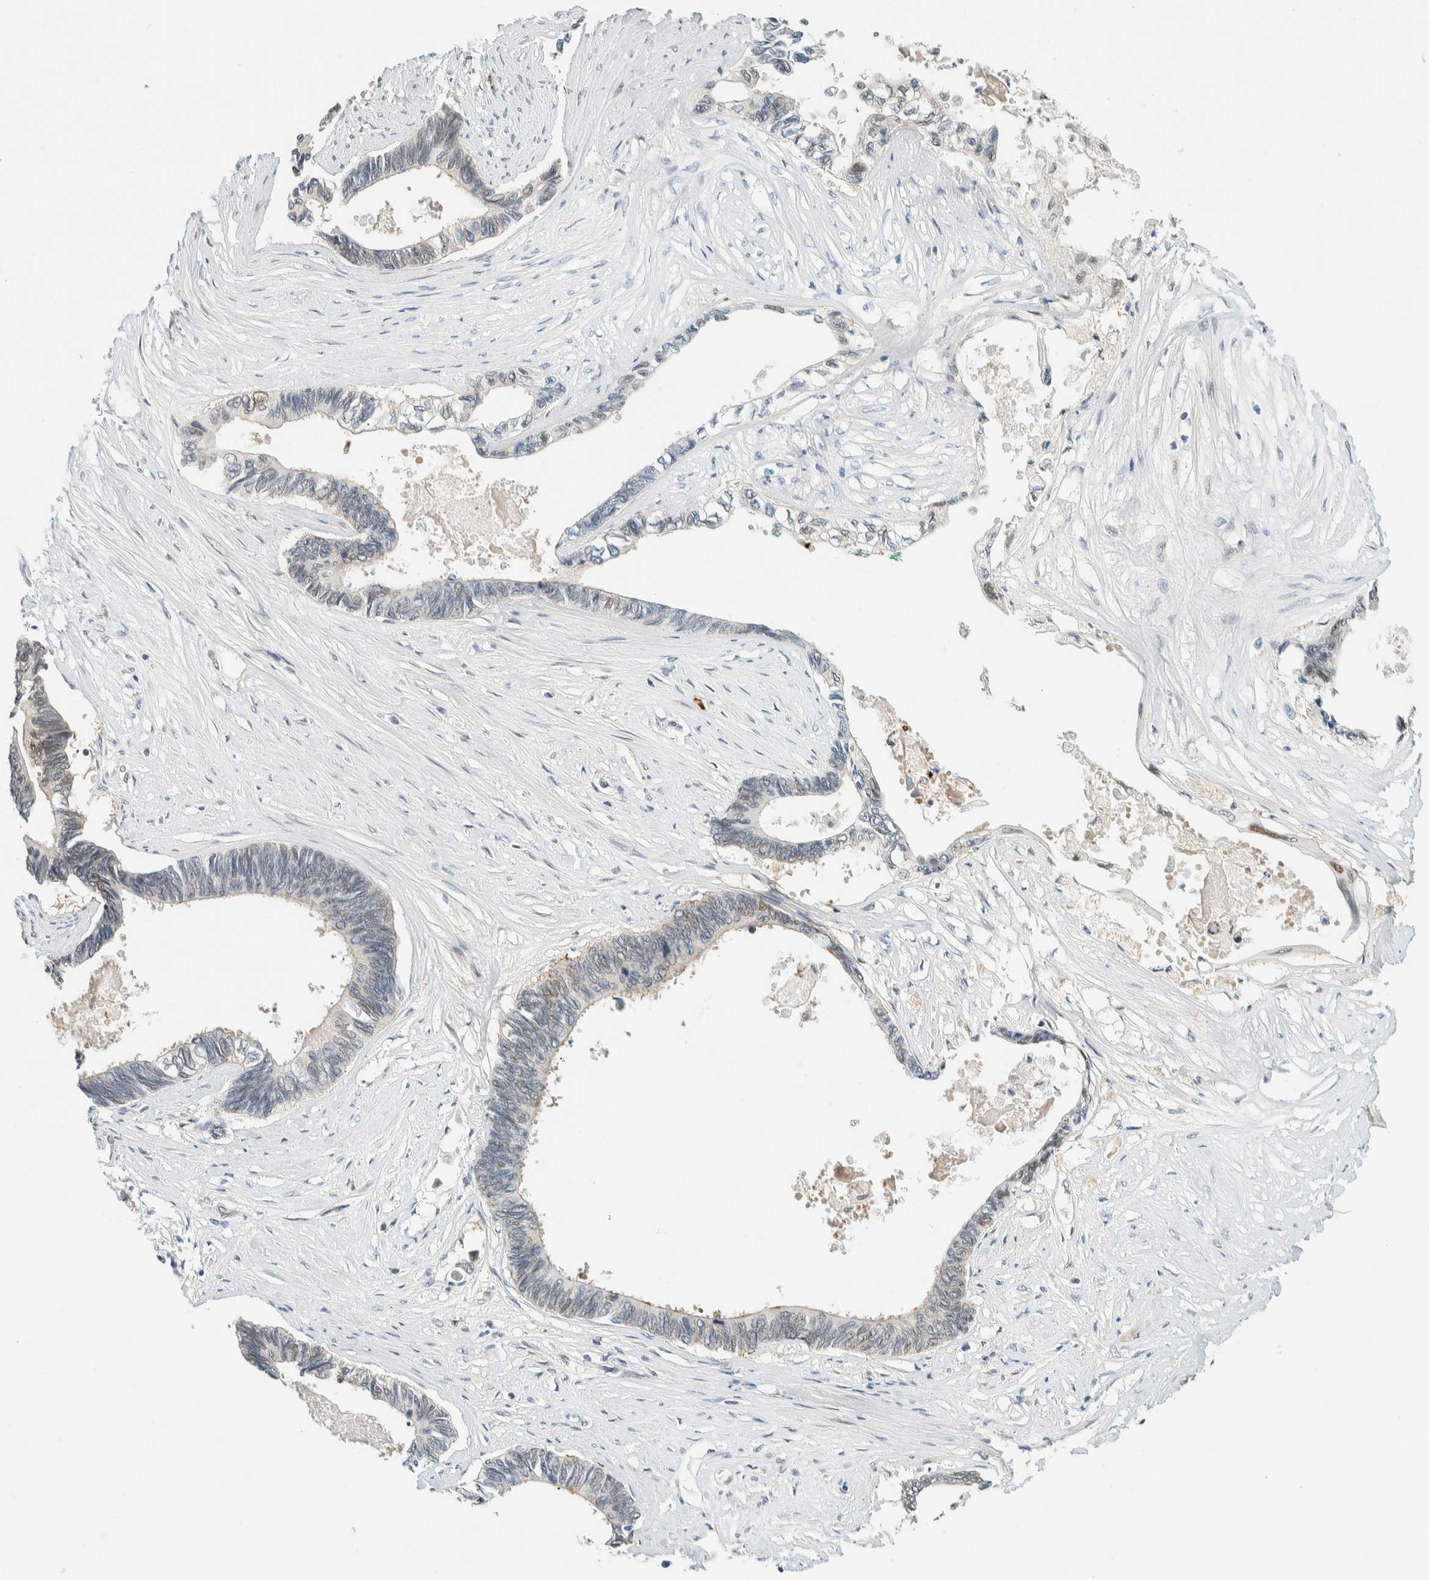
{"staining": {"intensity": "weak", "quantity": "25%-75%", "location": "cytoplasmic/membranous,nuclear"}, "tissue": "pancreatic cancer", "cell_type": "Tumor cells", "image_type": "cancer", "snomed": [{"axis": "morphology", "description": "Adenocarcinoma, NOS"}, {"axis": "topography", "description": "Pancreas"}], "caption": "The photomicrograph exhibits a brown stain indicating the presence of a protein in the cytoplasmic/membranous and nuclear of tumor cells in pancreatic cancer (adenocarcinoma).", "gene": "TSTD2", "patient": {"sex": "female", "age": 70}}